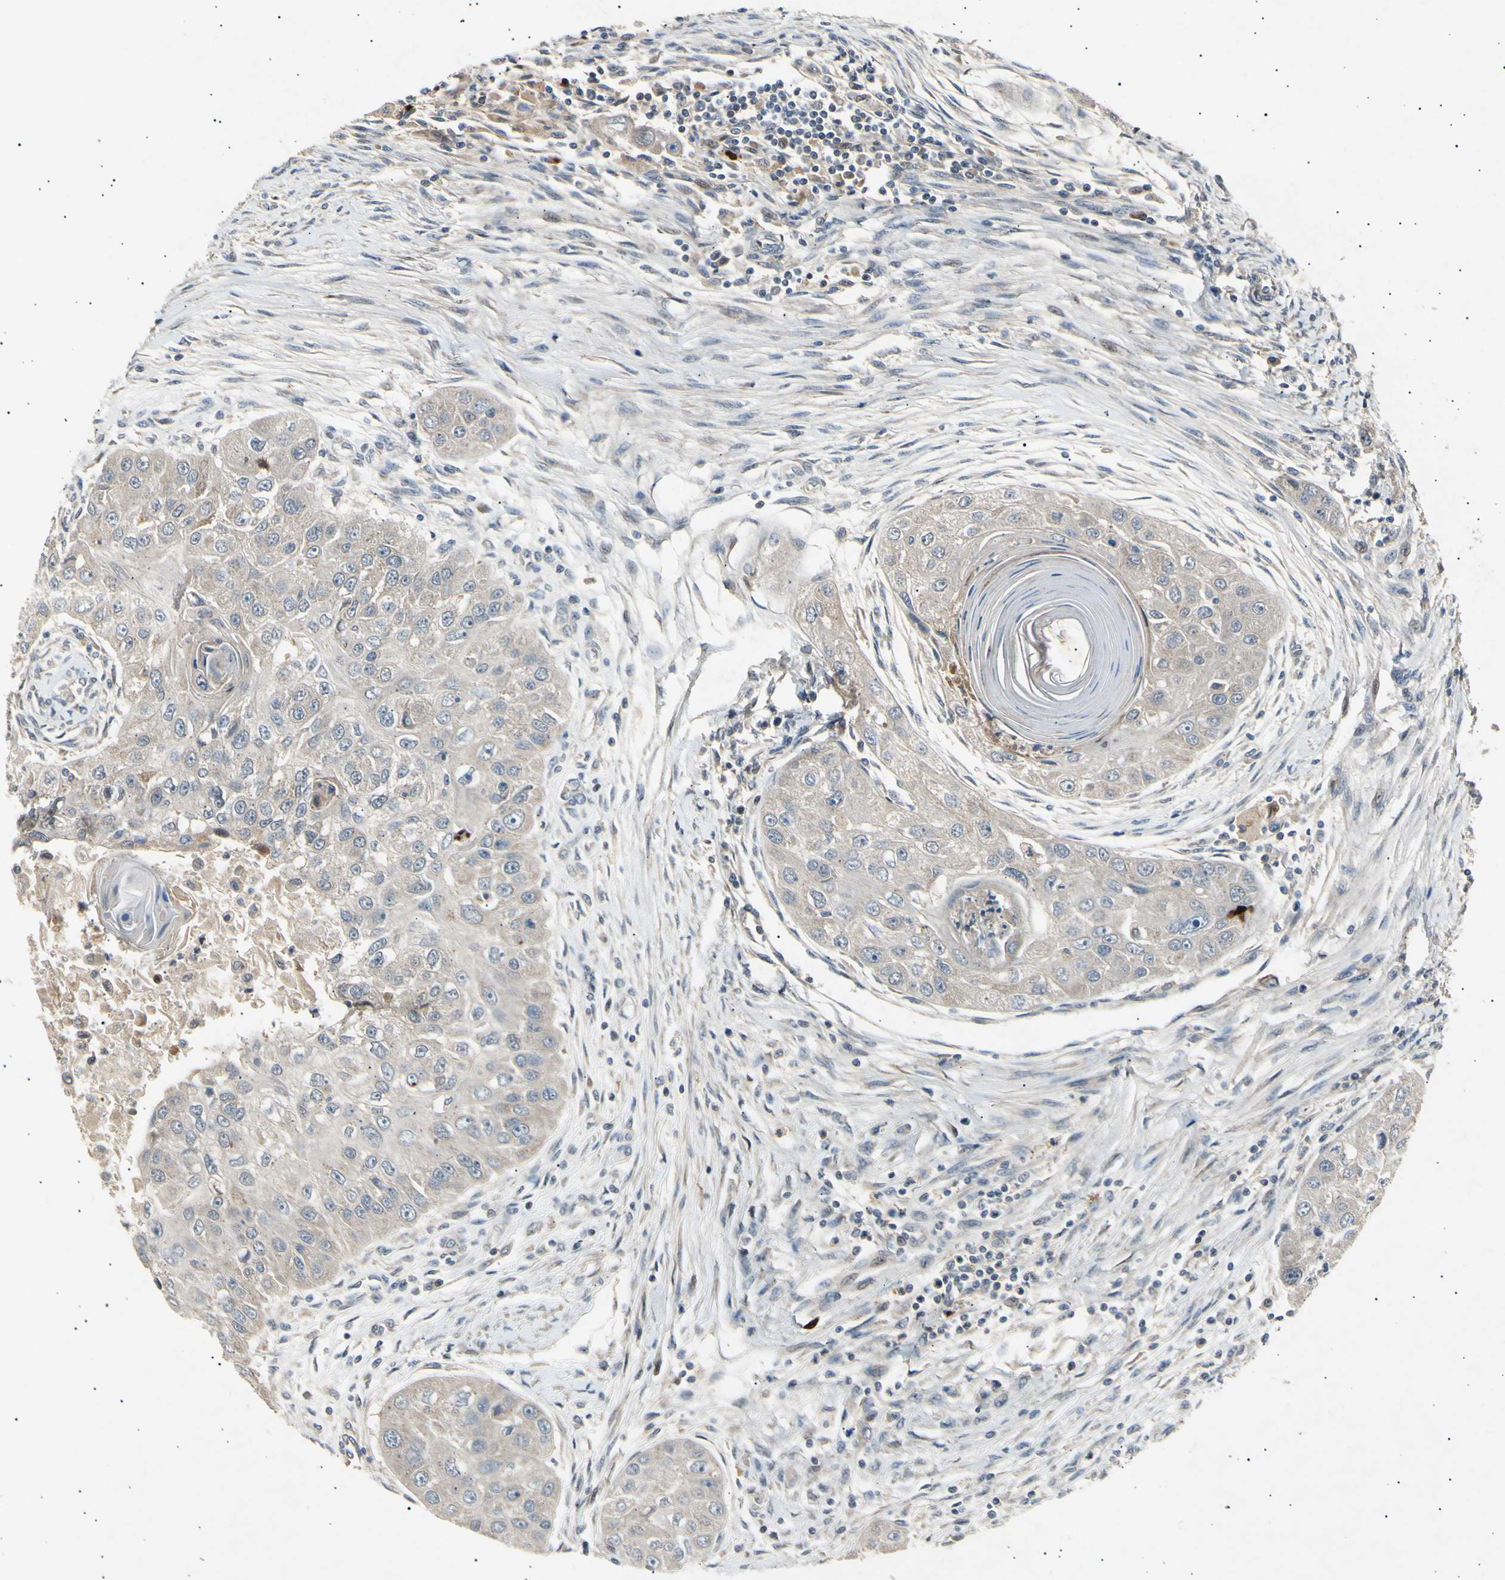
{"staining": {"intensity": "weak", "quantity": ">75%", "location": "cytoplasmic/membranous"}, "tissue": "head and neck cancer", "cell_type": "Tumor cells", "image_type": "cancer", "snomed": [{"axis": "morphology", "description": "Normal tissue, NOS"}, {"axis": "morphology", "description": "Squamous cell carcinoma, NOS"}, {"axis": "topography", "description": "Skeletal muscle"}, {"axis": "topography", "description": "Head-Neck"}], "caption": "Approximately >75% of tumor cells in human head and neck squamous cell carcinoma exhibit weak cytoplasmic/membranous protein expression as visualized by brown immunohistochemical staining.", "gene": "ADCY3", "patient": {"sex": "male", "age": 51}}